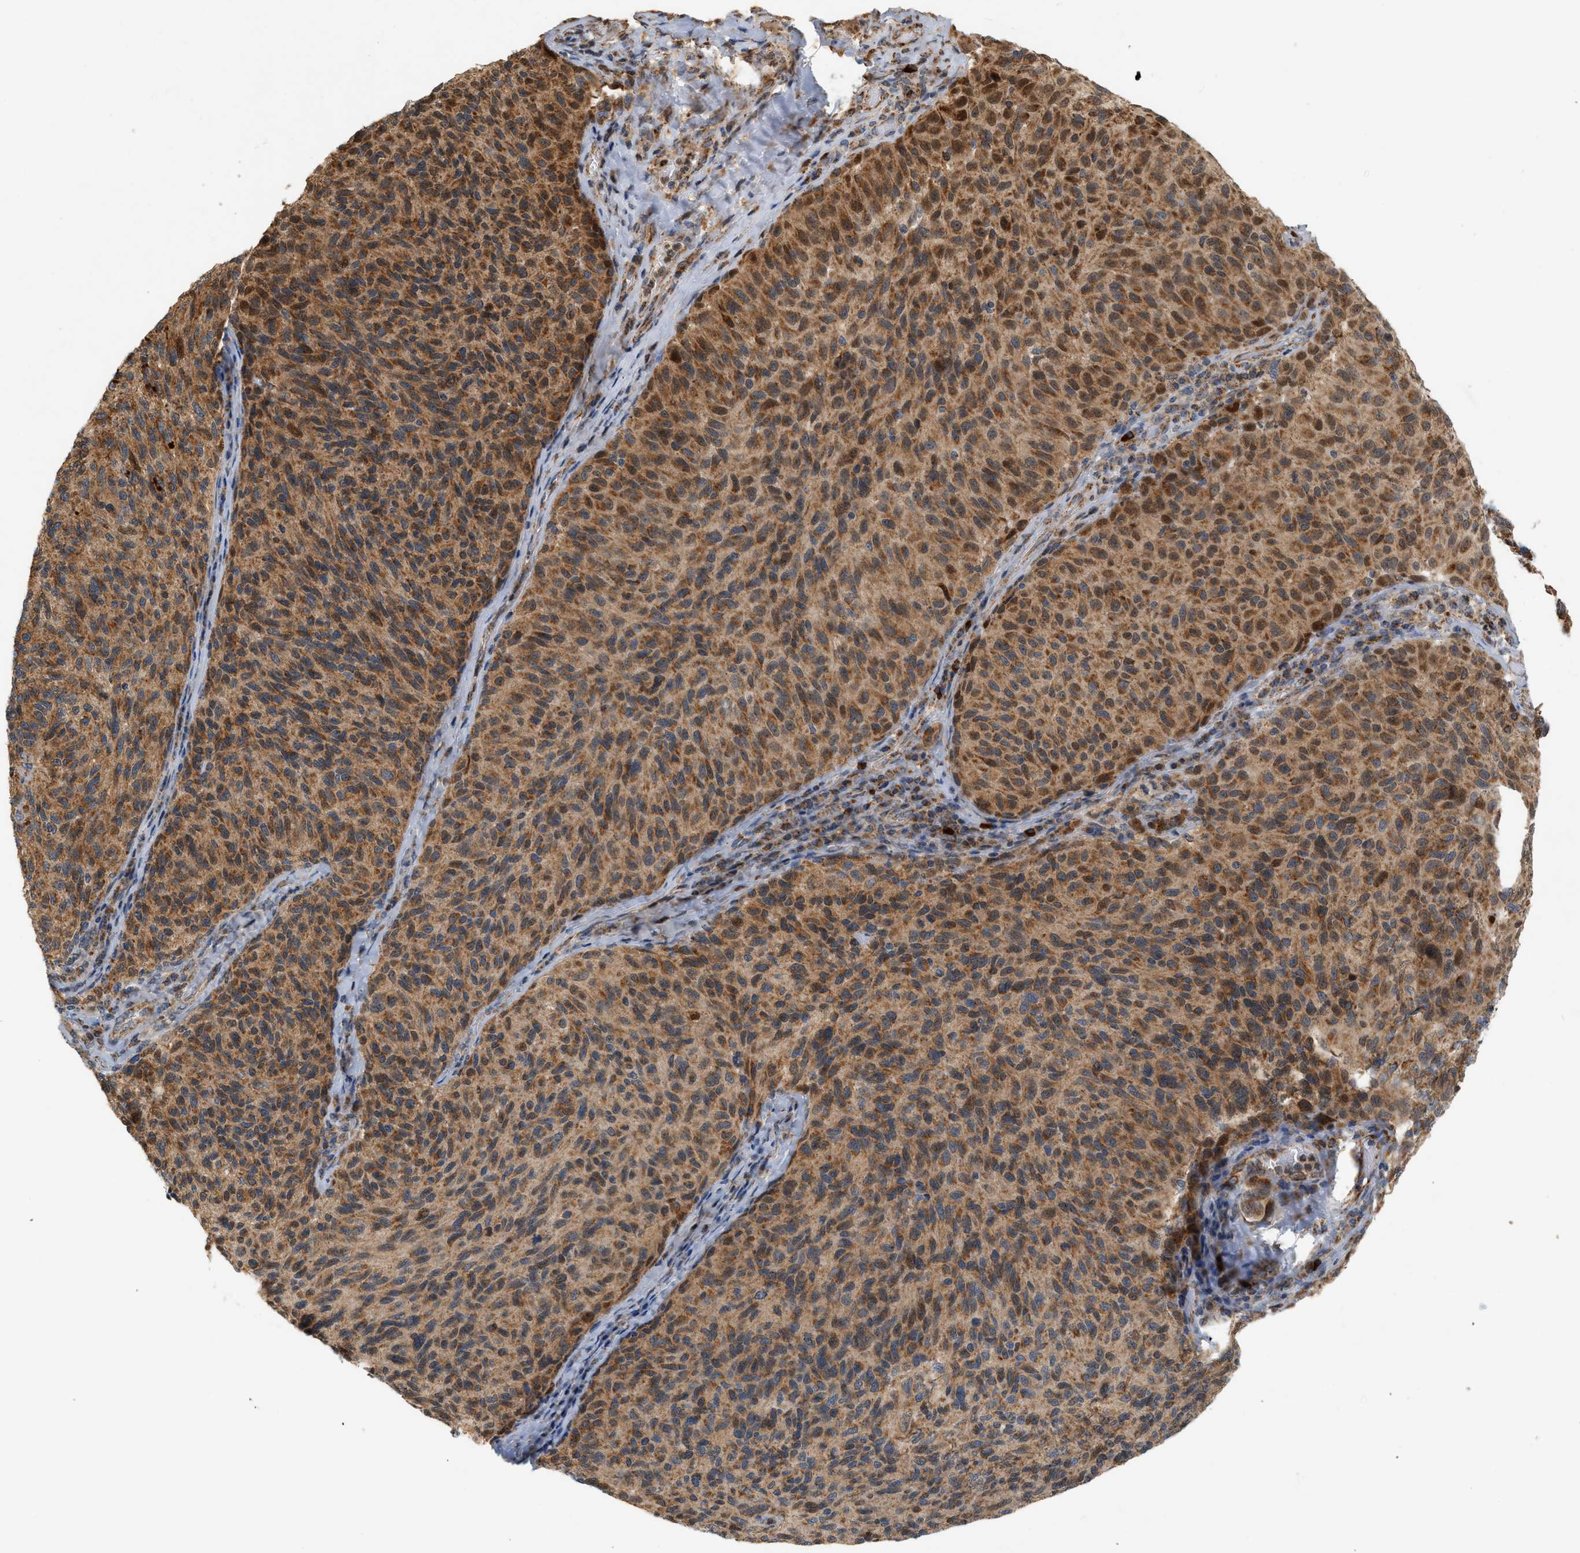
{"staining": {"intensity": "strong", "quantity": ">75%", "location": "cytoplasmic/membranous"}, "tissue": "melanoma", "cell_type": "Tumor cells", "image_type": "cancer", "snomed": [{"axis": "morphology", "description": "Malignant melanoma, NOS"}, {"axis": "topography", "description": "Skin"}], "caption": "Immunohistochemistry photomicrograph of human malignant melanoma stained for a protein (brown), which exhibits high levels of strong cytoplasmic/membranous expression in approximately >75% of tumor cells.", "gene": "MCU", "patient": {"sex": "female", "age": 73}}